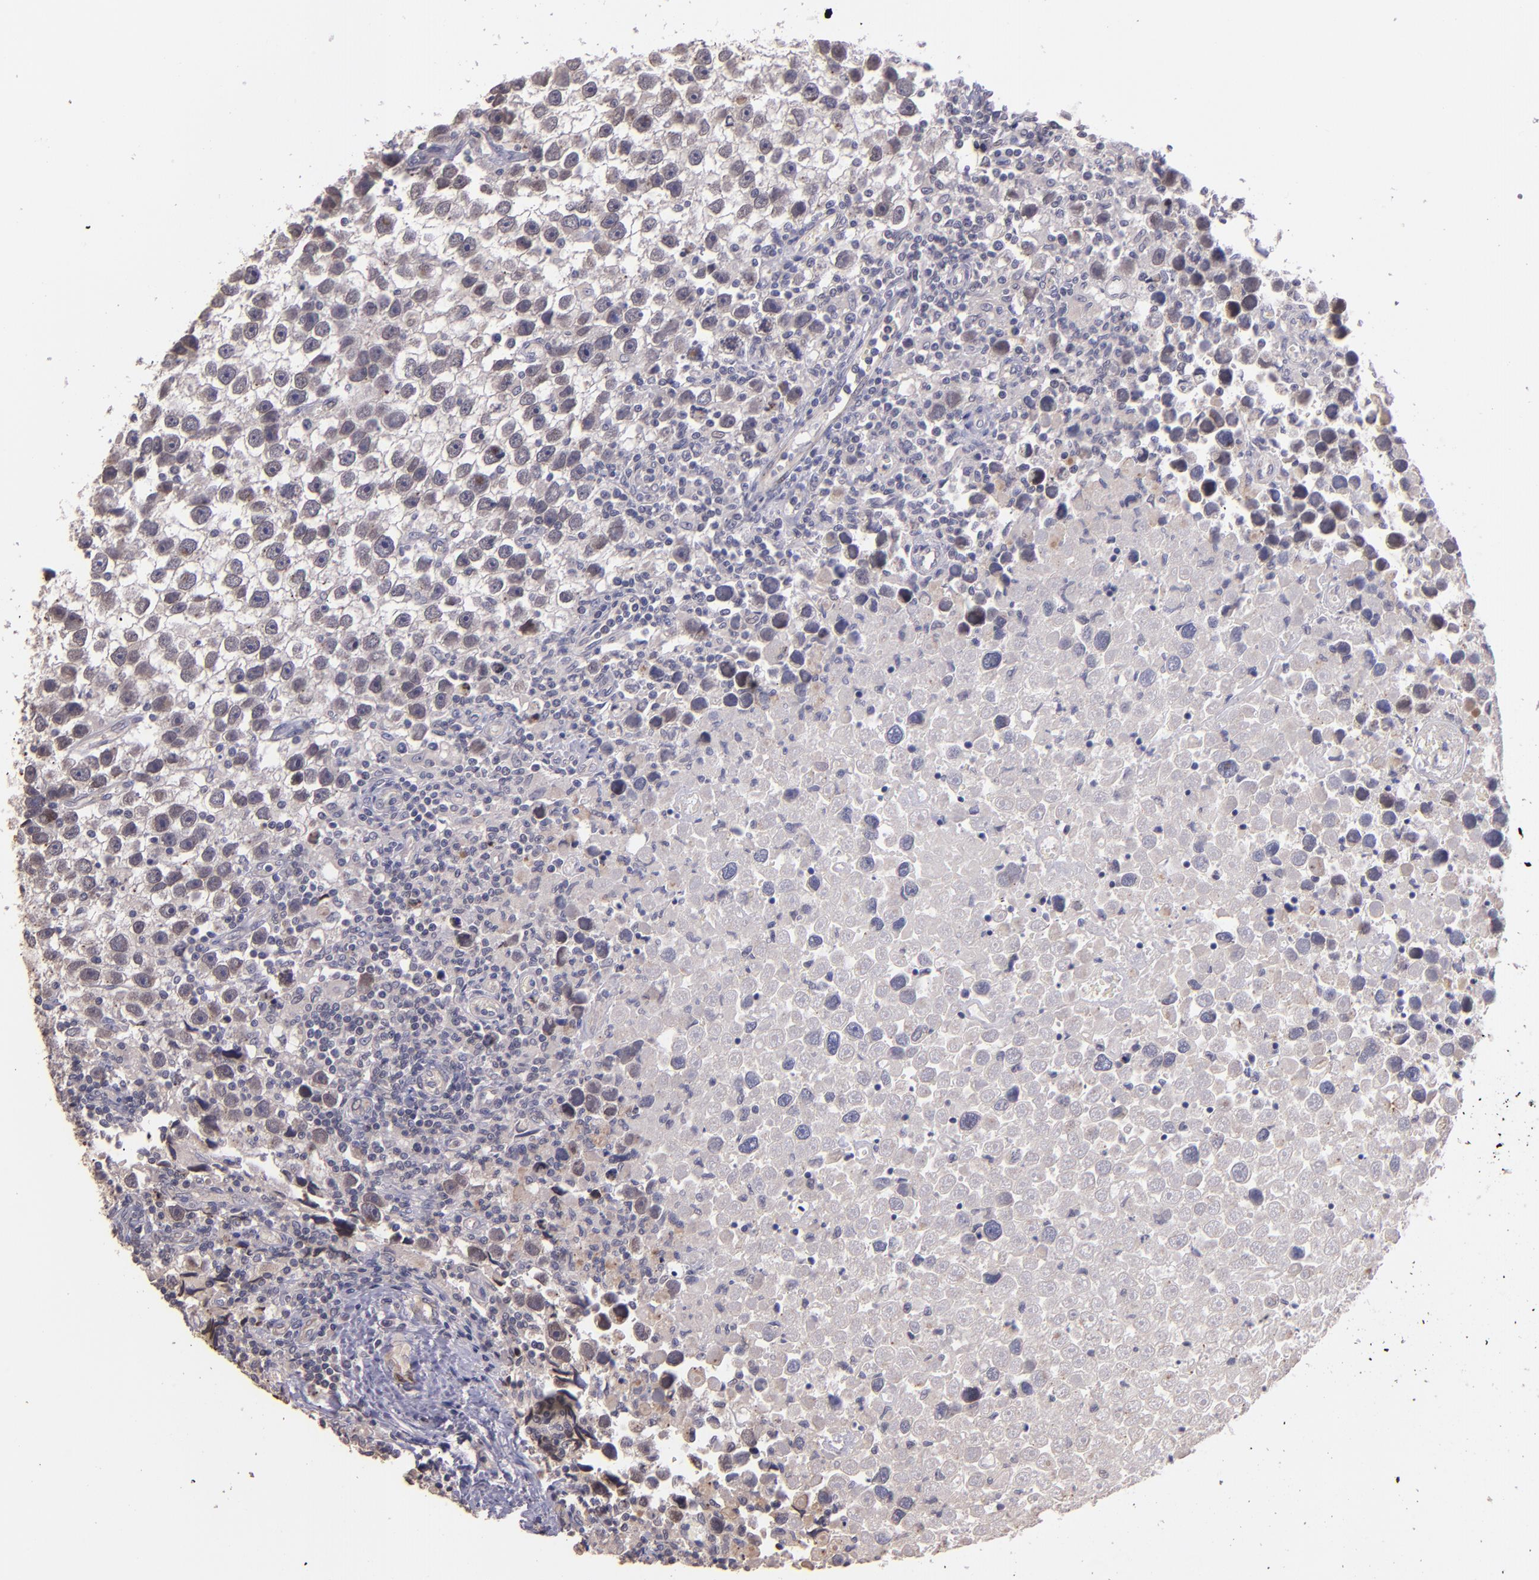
{"staining": {"intensity": "moderate", "quantity": "25%-75%", "location": "nuclear"}, "tissue": "testis cancer", "cell_type": "Tumor cells", "image_type": "cancer", "snomed": [{"axis": "morphology", "description": "Seminoma, NOS"}, {"axis": "topography", "description": "Testis"}], "caption": "Brown immunohistochemical staining in human testis cancer reveals moderate nuclear positivity in approximately 25%-75% of tumor cells.", "gene": "NUP62CL", "patient": {"sex": "male", "age": 43}}